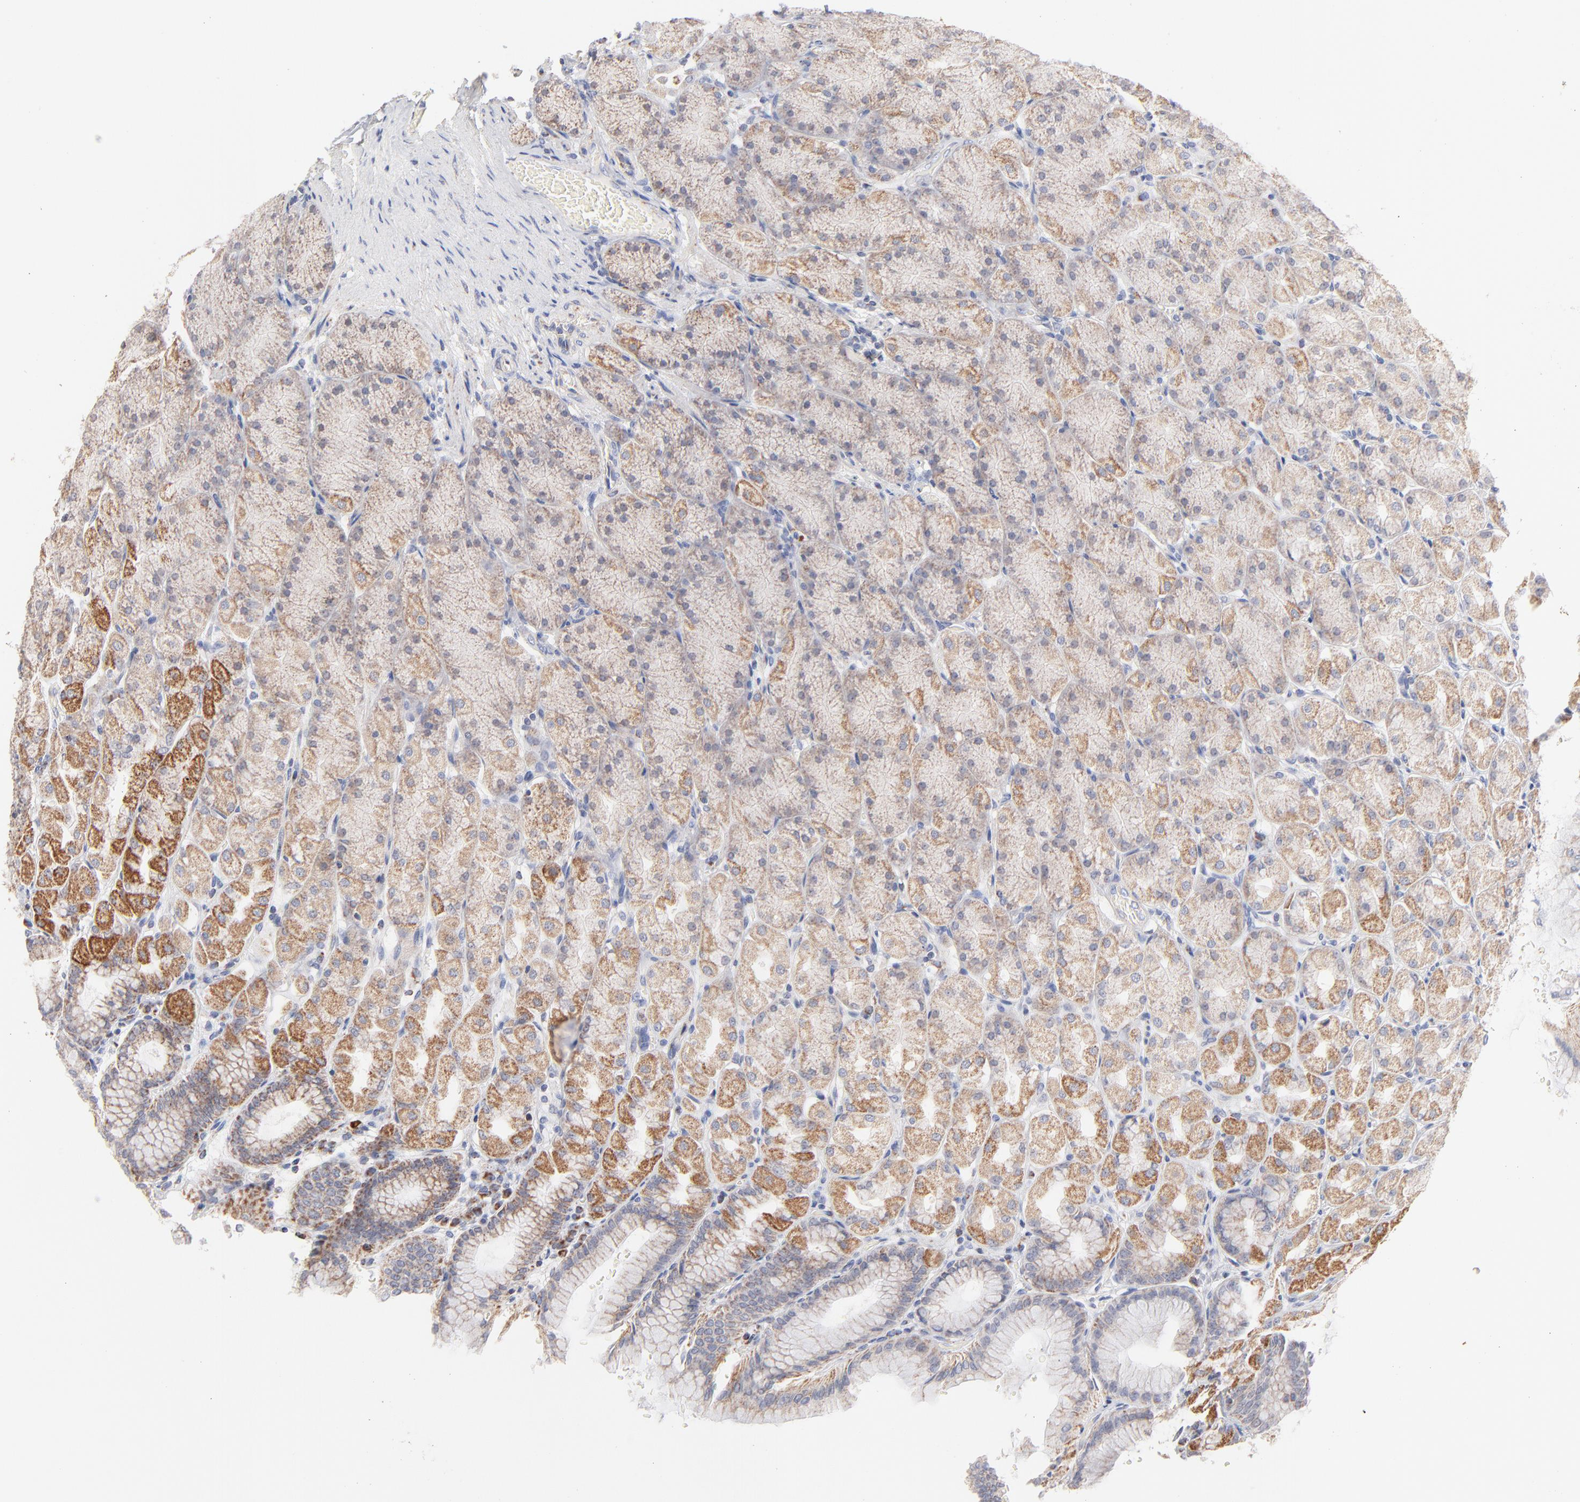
{"staining": {"intensity": "moderate", "quantity": ">75%", "location": "cytoplasmic/membranous"}, "tissue": "stomach", "cell_type": "Glandular cells", "image_type": "normal", "snomed": [{"axis": "morphology", "description": "Normal tissue, NOS"}, {"axis": "topography", "description": "Stomach, upper"}], "caption": "An image of human stomach stained for a protein shows moderate cytoplasmic/membranous brown staining in glandular cells.", "gene": "MRPL58", "patient": {"sex": "female", "age": 56}}